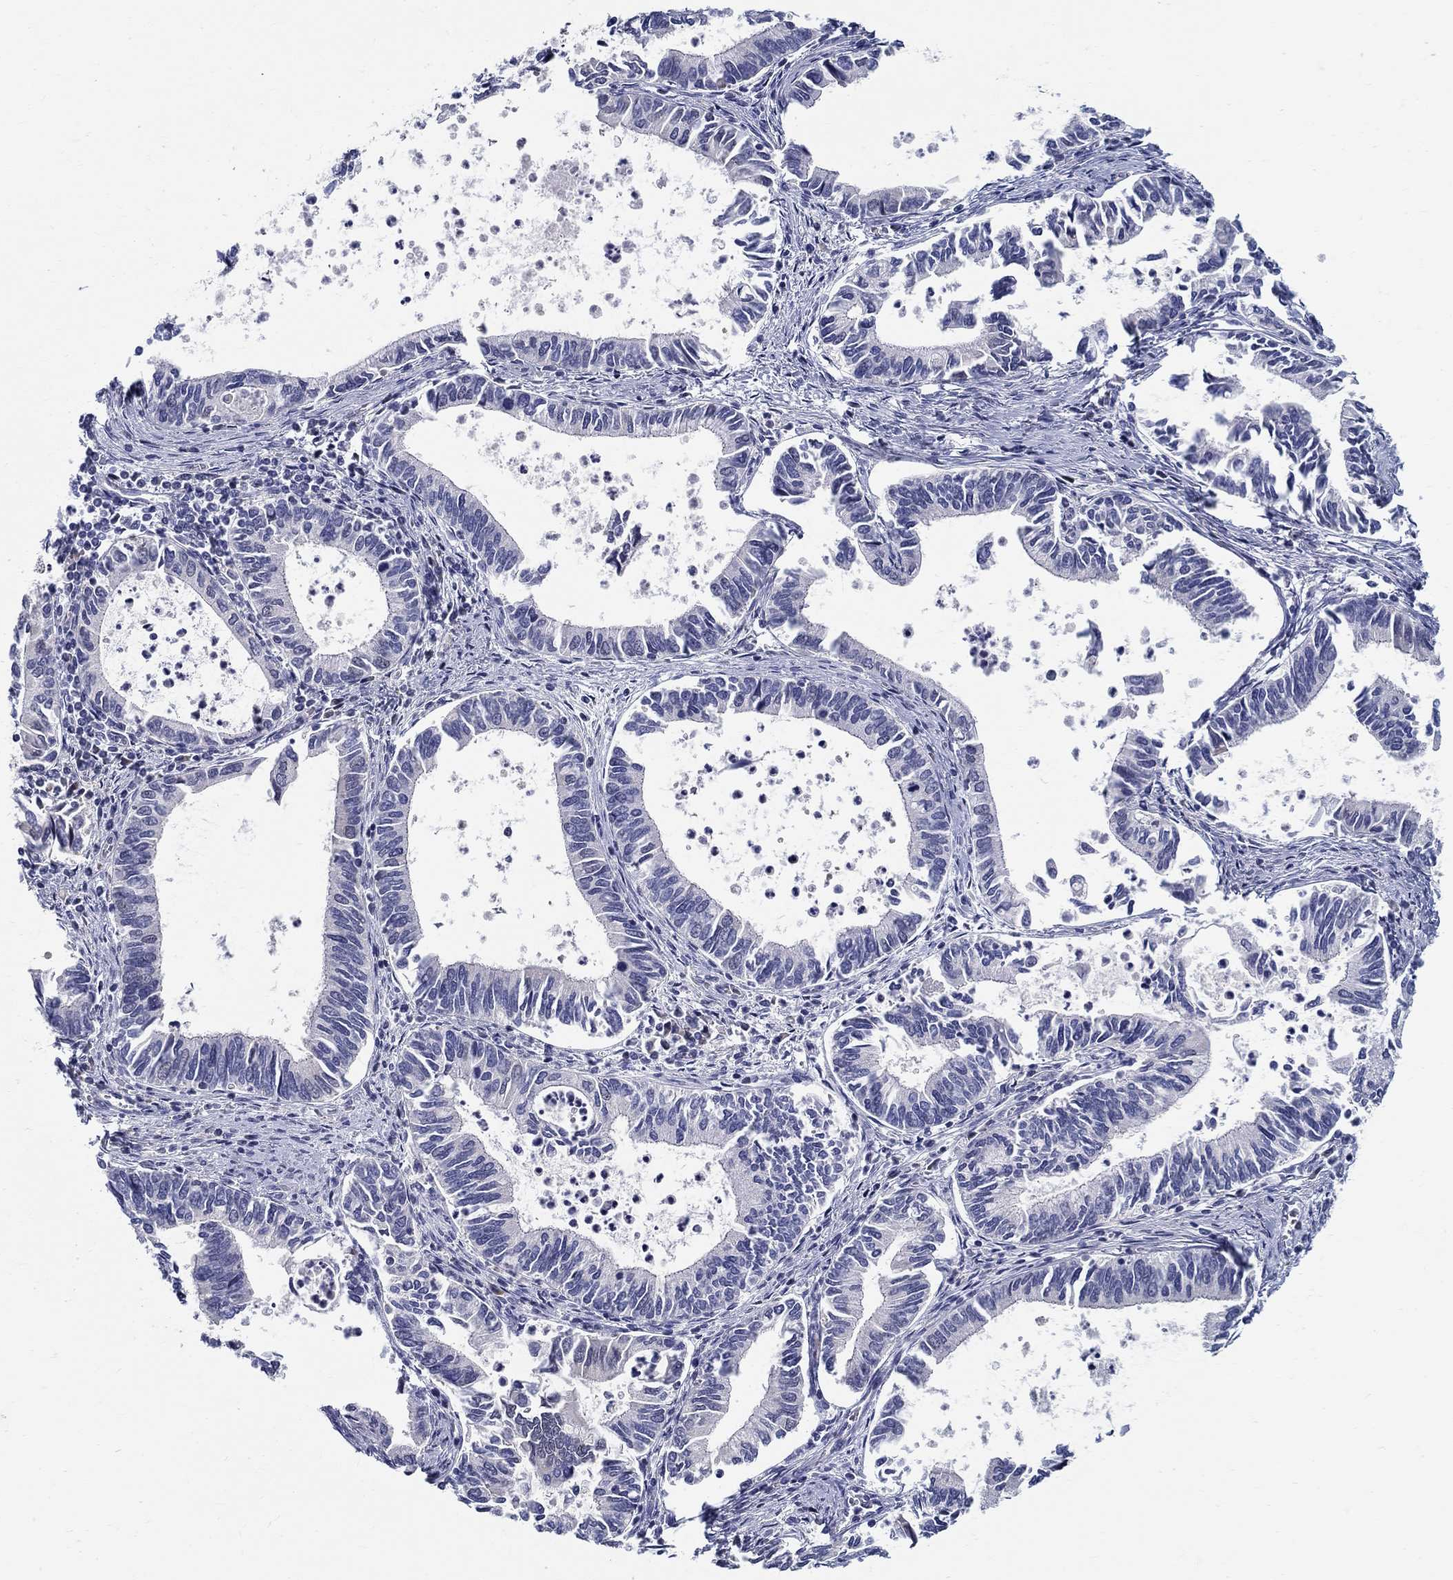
{"staining": {"intensity": "negative", "quantity": "none", "location": "none"}, "tissue": "cervical cancer", "cell_type": "Tumor cells", "image_type": "cancer", "snomed": [{"axis": "morphology", "description": "Adenocarcinoma, NOS"}, {"axis": "topography", "description": "Cervix"}], "caption": "Immunohistochemical staining of human cervical cancer (adenocarcinoma) shows no significant staining in tumor cells. Nuclei are stained in blue.", "gene": "C16orf46", "patient": {"sex": "female", "age": 42}}